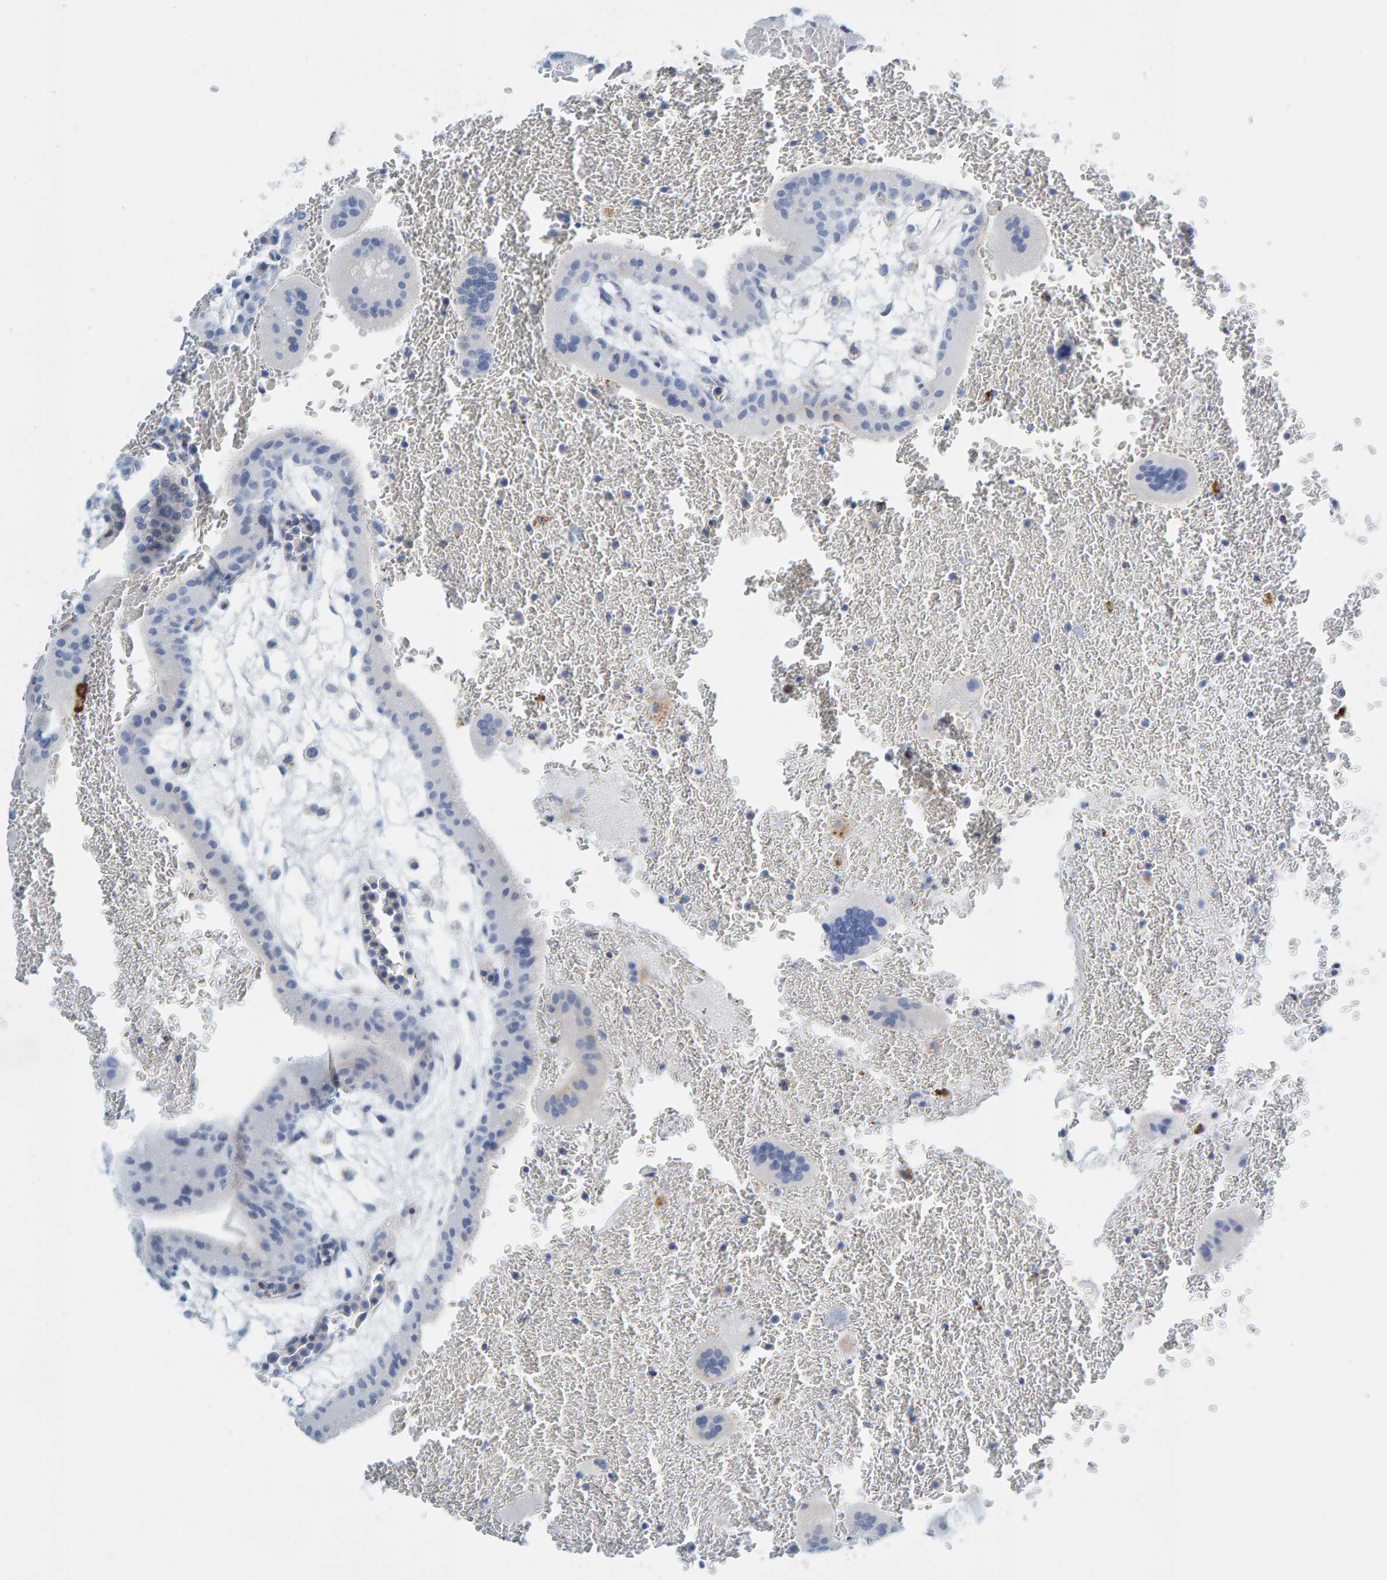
{"staining": {"intensity": "negative", "quantity": "none", "location": "none"}, "tissue": "placenta", "cell_type": "Trophoblastic cells", "image_type": "normal", "snomed": [{"axis": "morphology", "description": "Normal tissue, NOS"}, {"axis": "topography", "description": "Placenta"}], "caption": "IHC micrograph of normal placenta: placenta stained with DAB shows no significant protein positivity in trophoblastic cells. (Stains: DAB (3,3'-diaminobenzidine) immunohistochemistry (IHC) with hematoxylin counter stain, Microscopy: brightfield microscopy at high magnification).", "gene": "BIN3", "patient": {"sex": "female", "age": 35}}